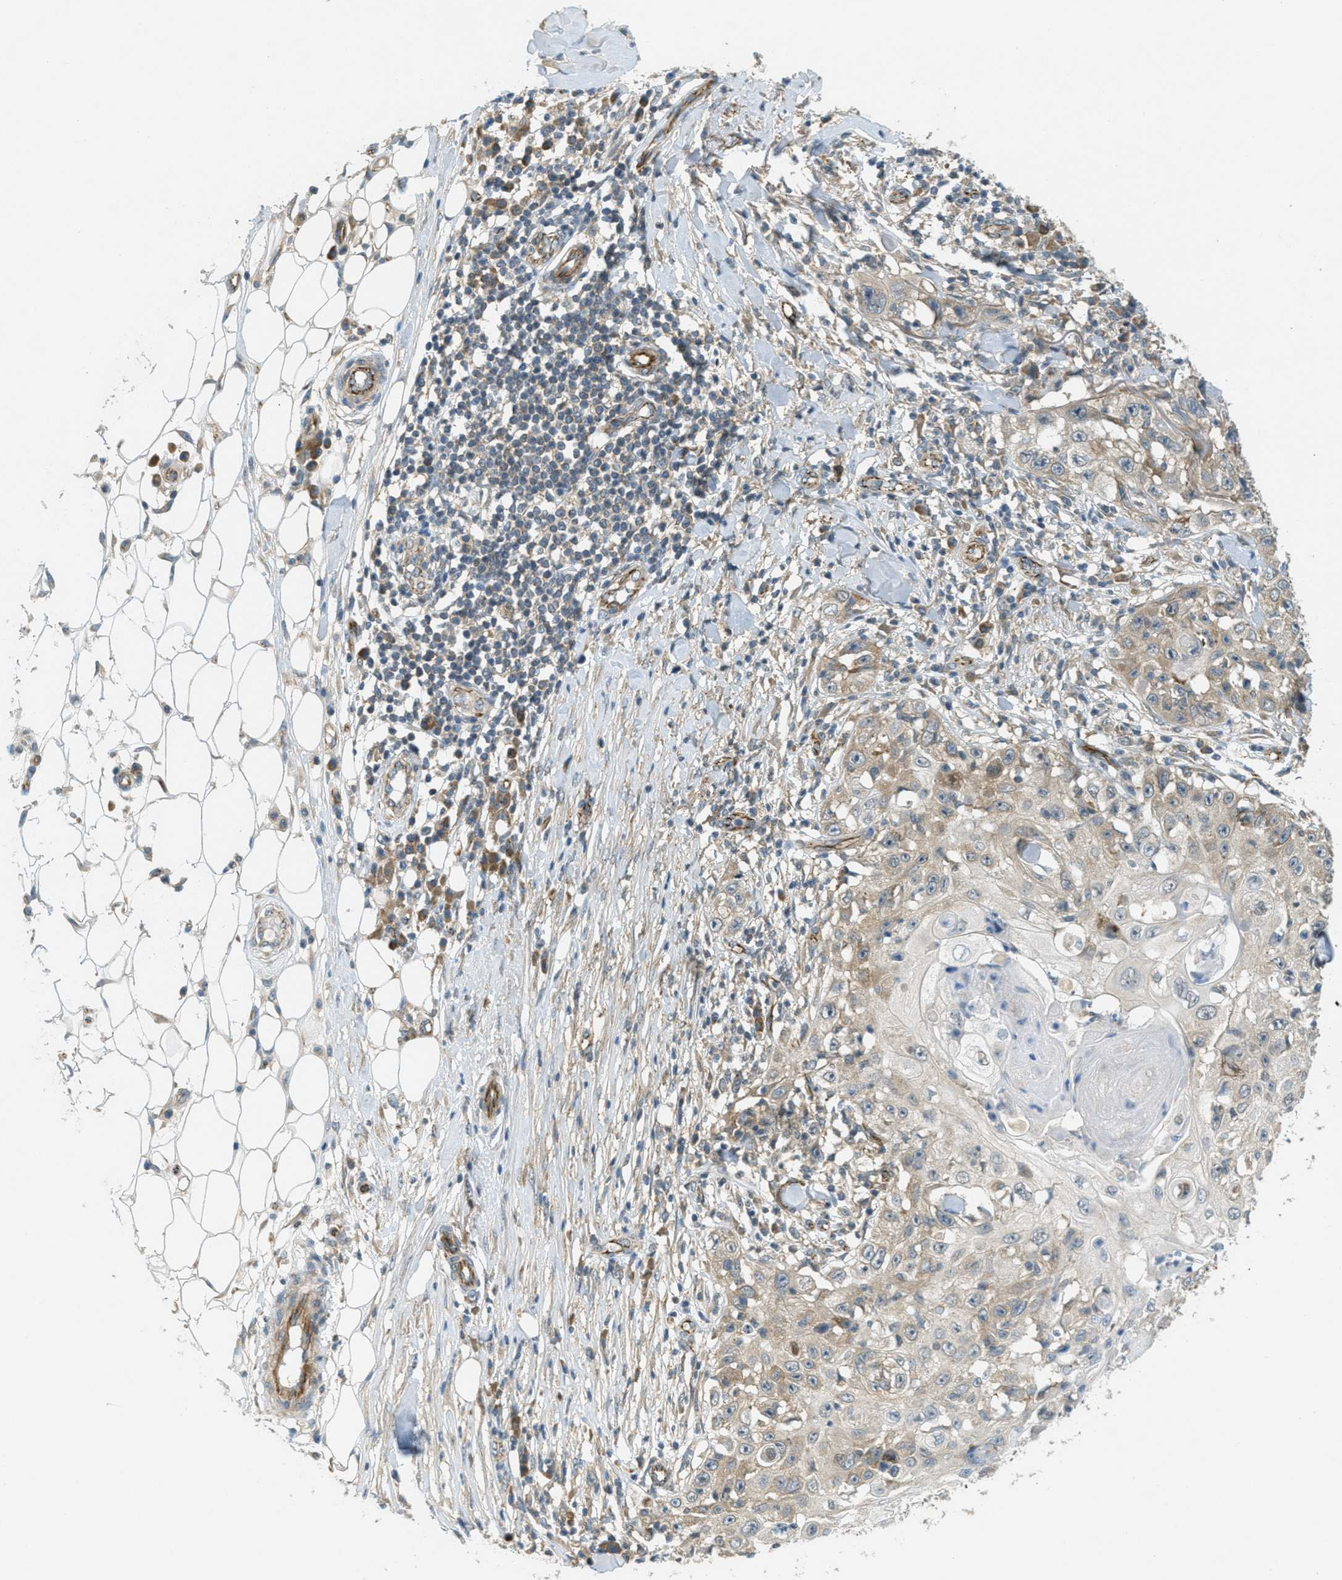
{"staining": {"intensity": "weak", "quantity": "25%-75%", "location": "cytoplasmic/membranous"}, "tissue": "skin cancer", "cell_type": "Tumor cells", "image_type": "cancer", "snomed": [{"axis": "morphology", "description": "Squamous cell carcinoma, NOS"}, {"axis": "topography", "description": "Skin"}], "caption": "The immunohistochemical stain shows weak cytoplasmic/membranous positivity in tumor cells of squamous cell carcinoma (skin) tissue.", "gene": "JCAD", "patient": {"sex": "male", "age": 86}}